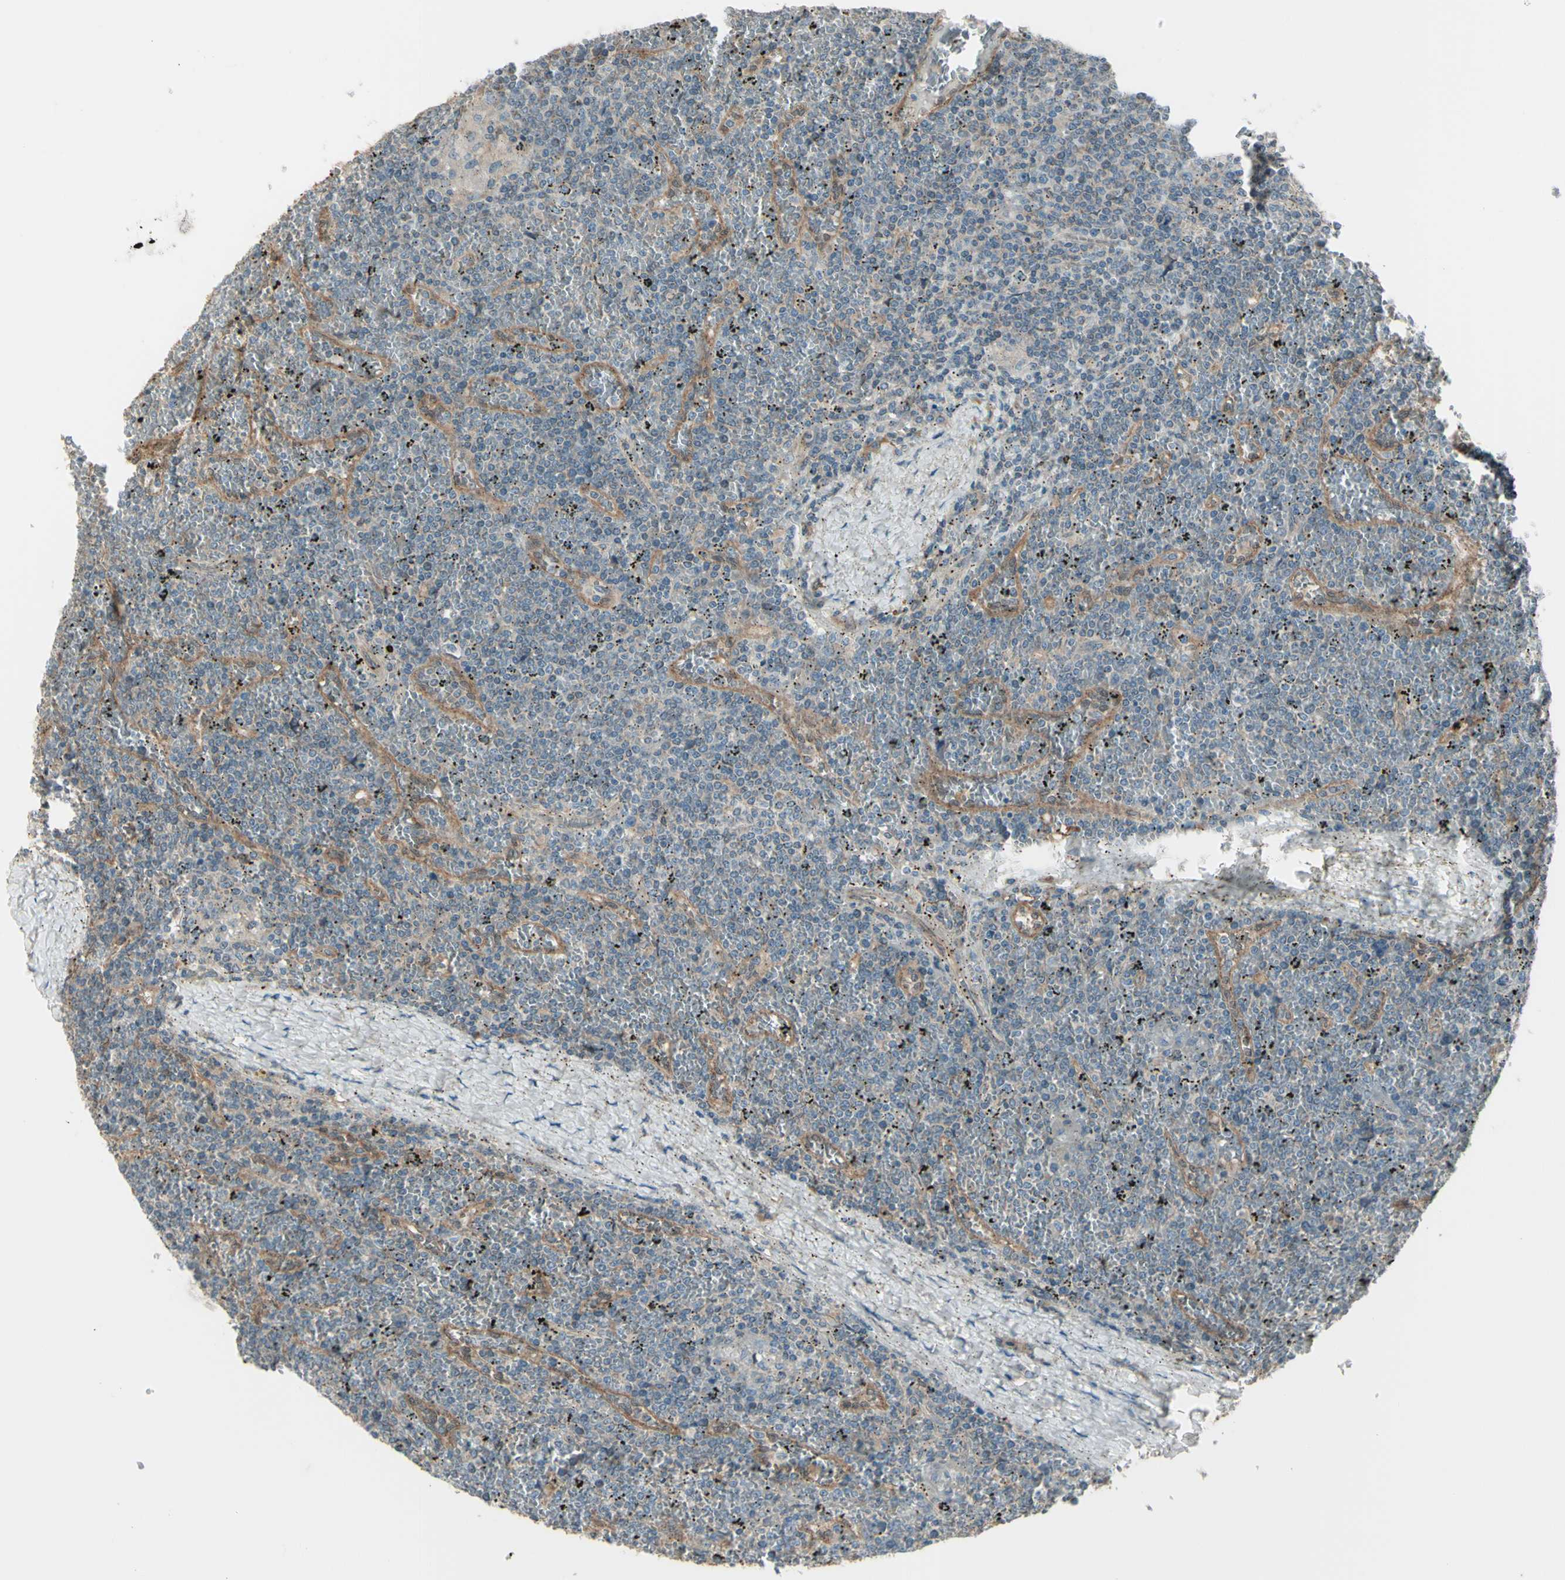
{"staining": {"intensity": "negative", "quantity": "none", "location": "none"}, "tissue": "lymphoma", "cell_type": "Tumor cells", "image_type": "cancer", "snomed": [{"axis": "morphology", "description": "Malignant lymphoma, non-Hodgkin's type, Low grade"}, {"axis": "topography", "description": "Spleen"}], "caption": "The photomicrograph shows no staining of tumor cells in low-grade malignant lymphoma, non-Hodgkin's type.", "gene": "NAXD", "patient": {"sex": "female", "age": 19}}